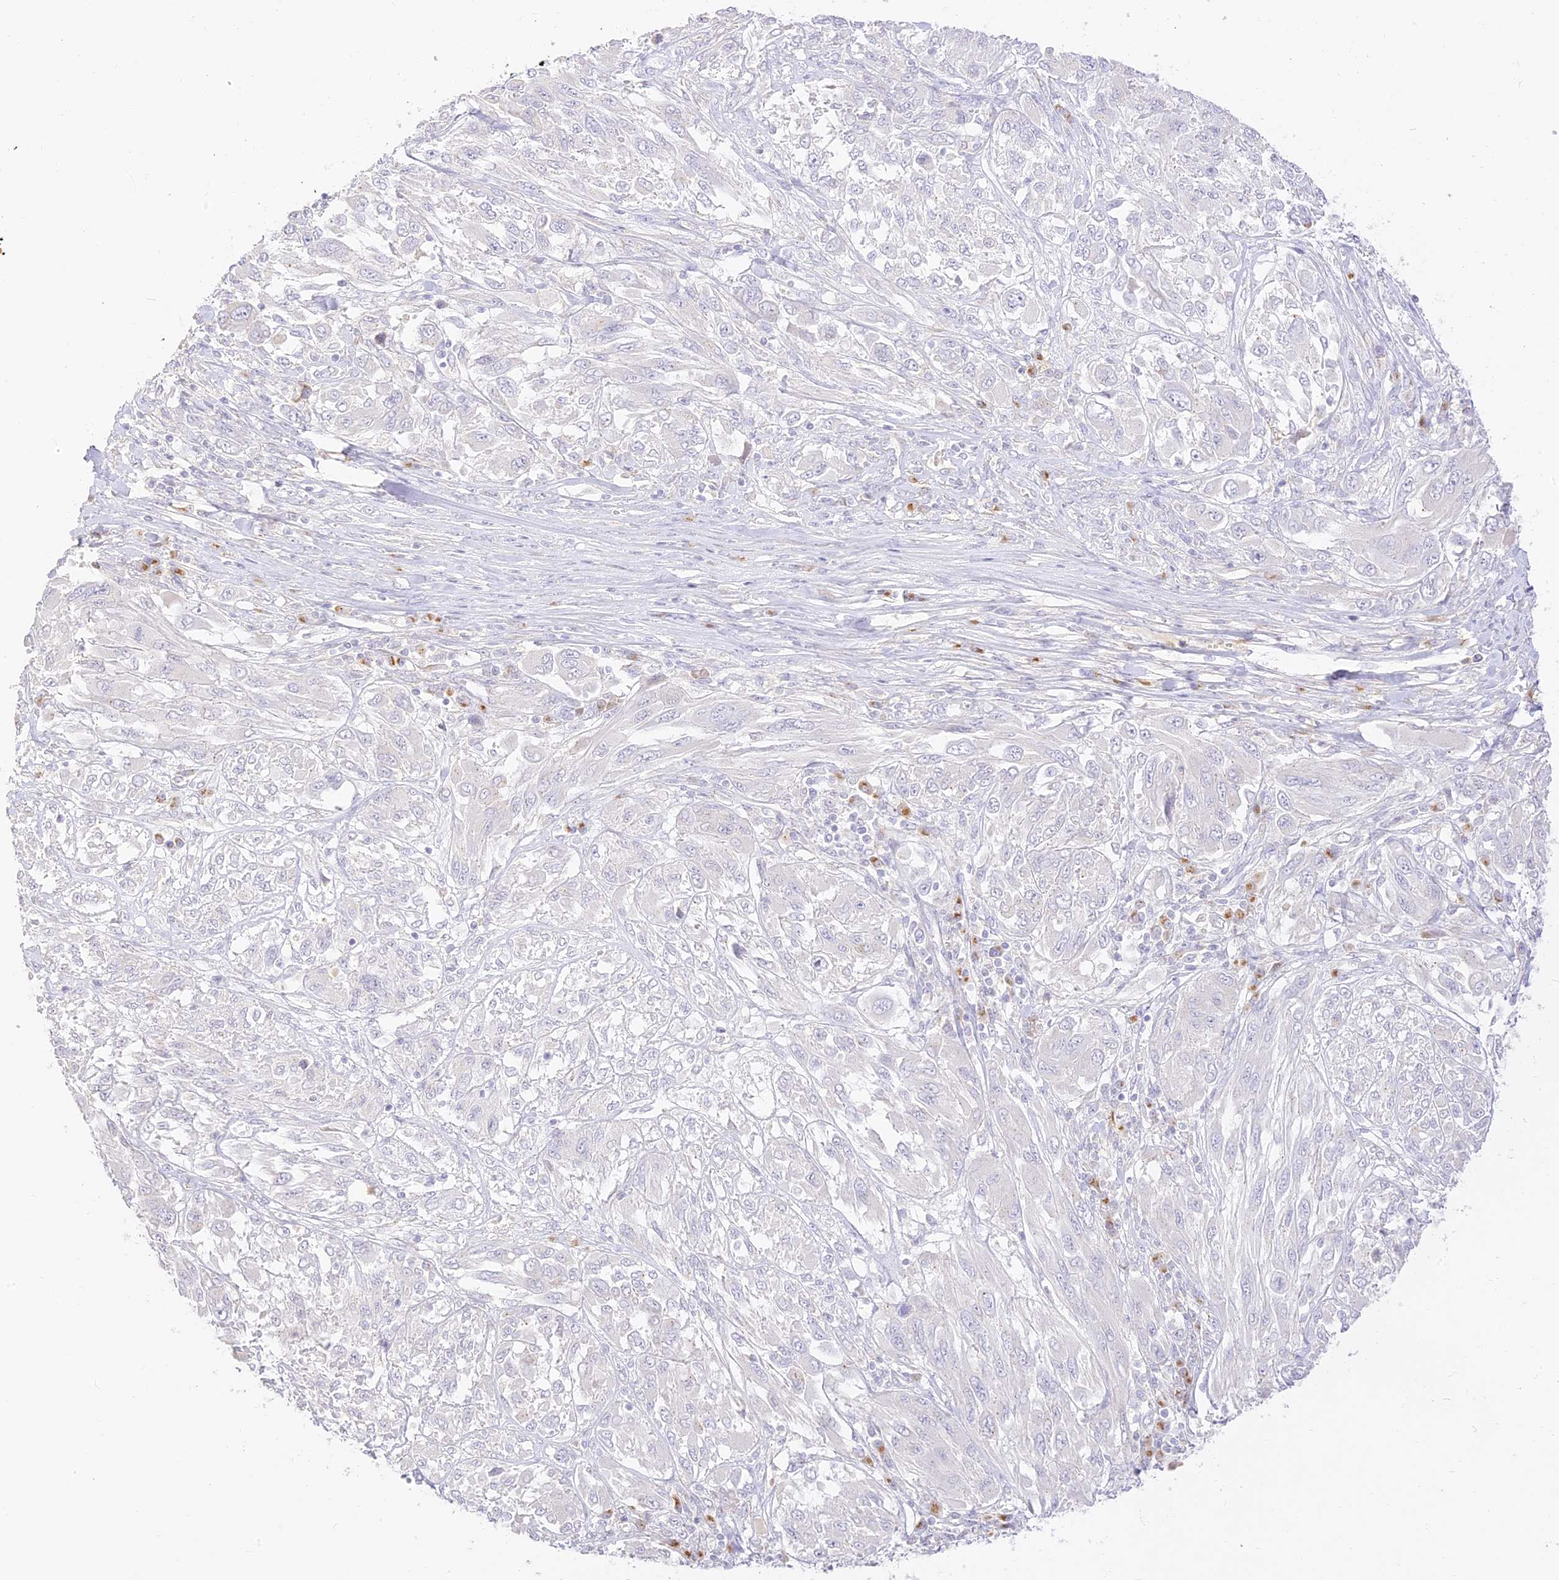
{"staining": {"intensity": "negative", "quantity": "none", "location": "none"}, "tissue": "melanoma", "cell_type": "Tumor cells", "image_type": "cancer", "snomed": [{"axis": "morphology", "description": "Malignant melanoma, NOS"}, {"axis": "topography", "description": "Skin"}], "caption": "DAB immunohistochemical staining of human melanoma demonstrates no significant expression in tumor cells.", "gene": "SEC13", "patient": {"sex": "female", "age": 91}}